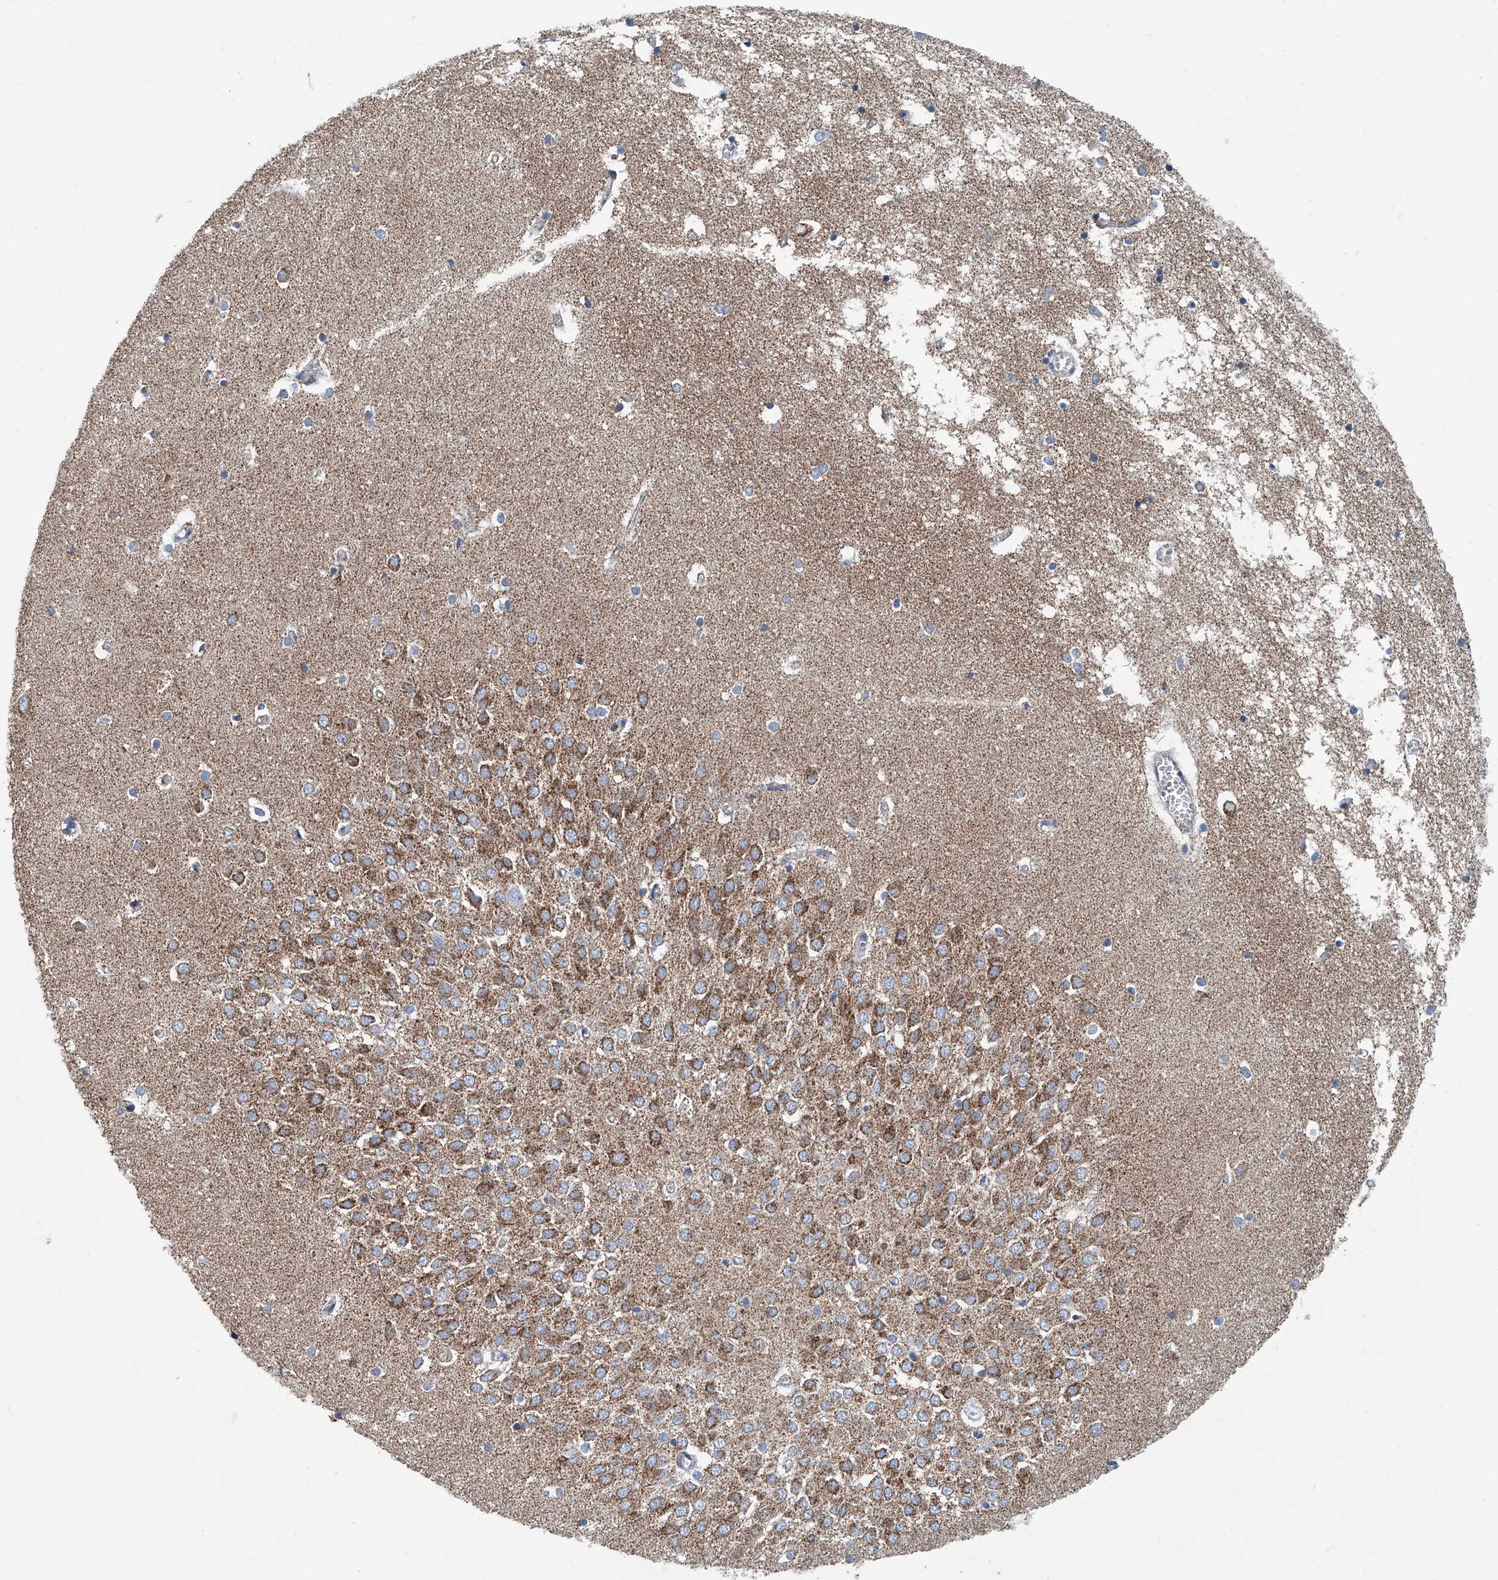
{"staining": {"intensity": "moderate", "quantity": "<25%", "location": "cytoplasmic/membranous"}, "tissue": "hippocampus", "cell_type": "Glial cells", "image_type": "normal", "snomed": [{"axis": "morphology", "description": "Normal tissue, NOS"}, {"axis": "topography", "description": "Hippocampus"}], "caption": "IHC photomicrograph of benign hippocampus: hippocampus stained using IHC shows low levels of moderate protein expression localized specifically in the cytoplasmic/membranous of glial cells, appearing as a cytoplasmic/membranous brown color.", "gene": "MT", "patient": {"sex": "male", "age": 70}}